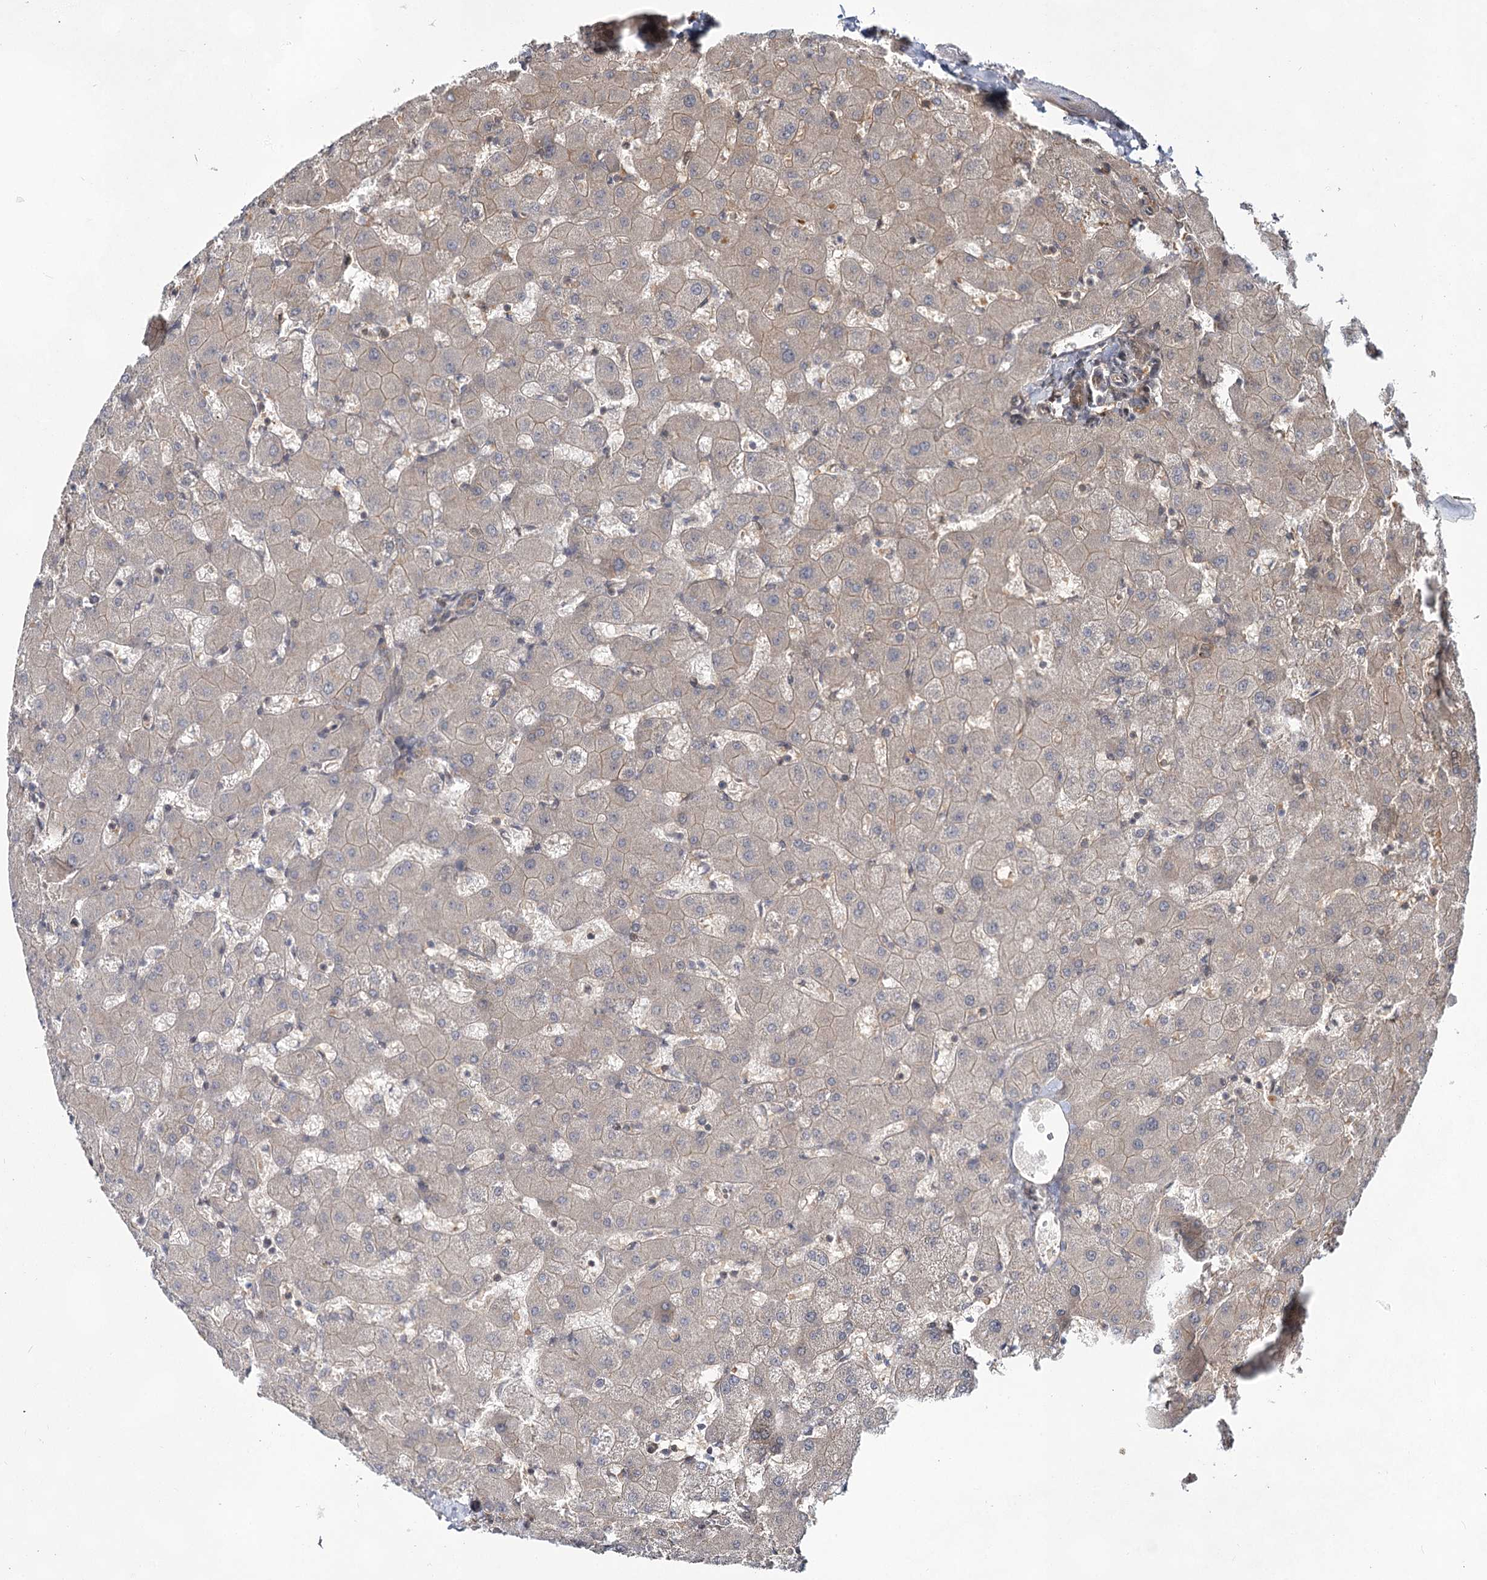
{"staining": {"intensity": "moderate", "quantity": ">75%", "location": "cytoplasmic/membranous"}, "tissue": "liver", "cell_type": "Cholangiocytes", "image_type": "normal", "snomed": [{"axis": "morphology", "description": "Normal tissue, NOS"}, {"axis": "topography", "description": "Liver"}], "caption": "Unremarkable liver reveals moderate cytoplasmic/membranous positivity in about >75% of cholangiocytes, visualized by immunohistochemistry. (Brightfield microscopy of DAB IHC at high magnification).", "gene": "IQSEC1", "patient": {"sex": "female", "age": 63}}